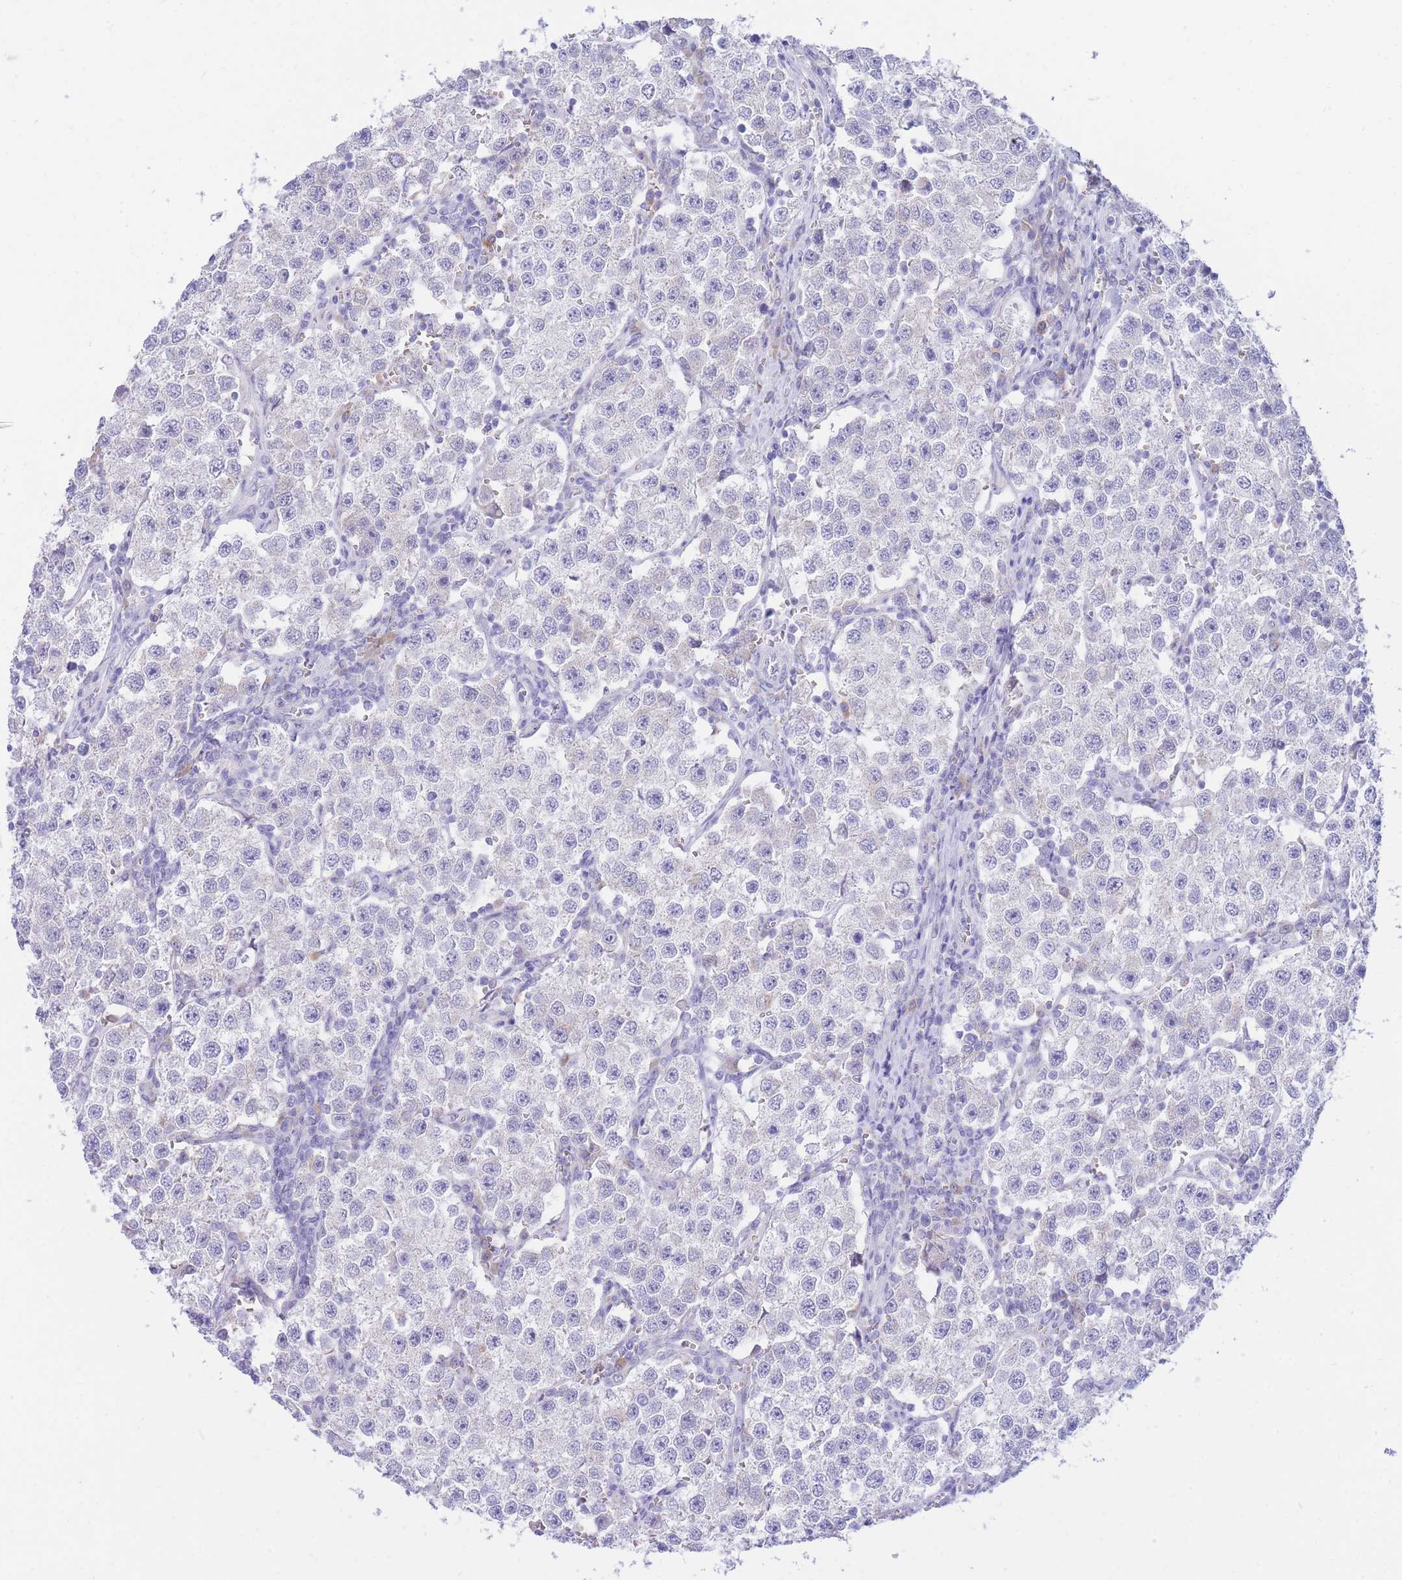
{"staining": {"intensity": "negative", "quantity": "none", "location": "none"}, "tissue": "testis cancer", "cell_type": "Tumor cells", "image_type": "cancer", "snomed": [{"axis": "morphology", "description": "Seminoma, NOS"}, {"axis": "topography", "description": "Testis"}], "caption": "Testis cancer was stained to show a protein in brown. There is no significant expression in tumor cells.", "gene": "SSUH2", "patient": {"sex": "male", "age": 37}}